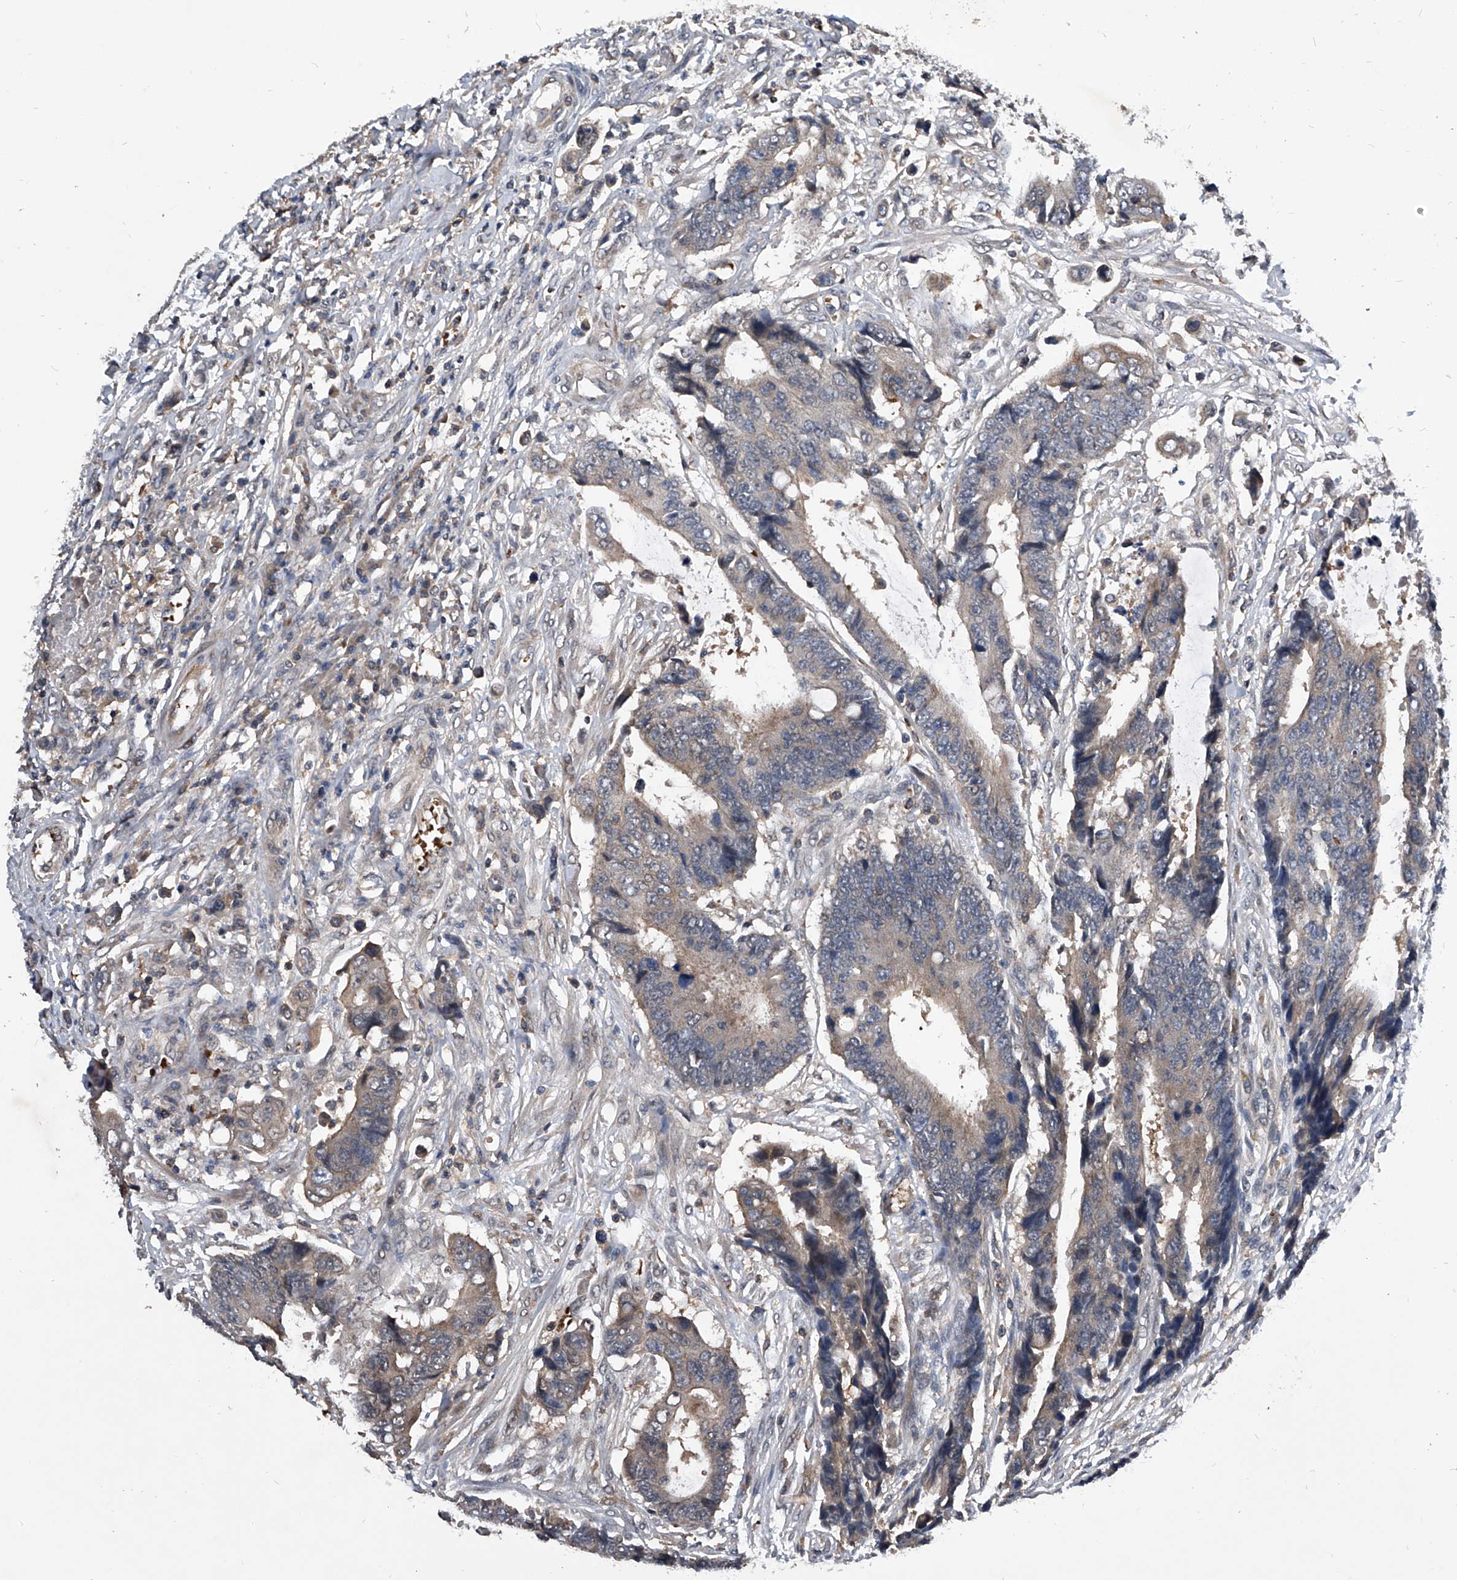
{"staining": {"intensity": "negative", "quantity": "none", "location": "none"}, "tissue": "colorectal cancer", "cell_type": "Tumor cells", "image_type": "cancer", "snomed": [{"axis": "morphology", "description": "Adenocarcinoma, NOS"}, {"axis": "topography", "description": "Rectum"}], "caption": "Tumor cells are negative for brown protein staining in colorectal cancer (adenocarcinoma).", "gene": "ZNF30", "patient": {"sex": "male", "age": 84}}